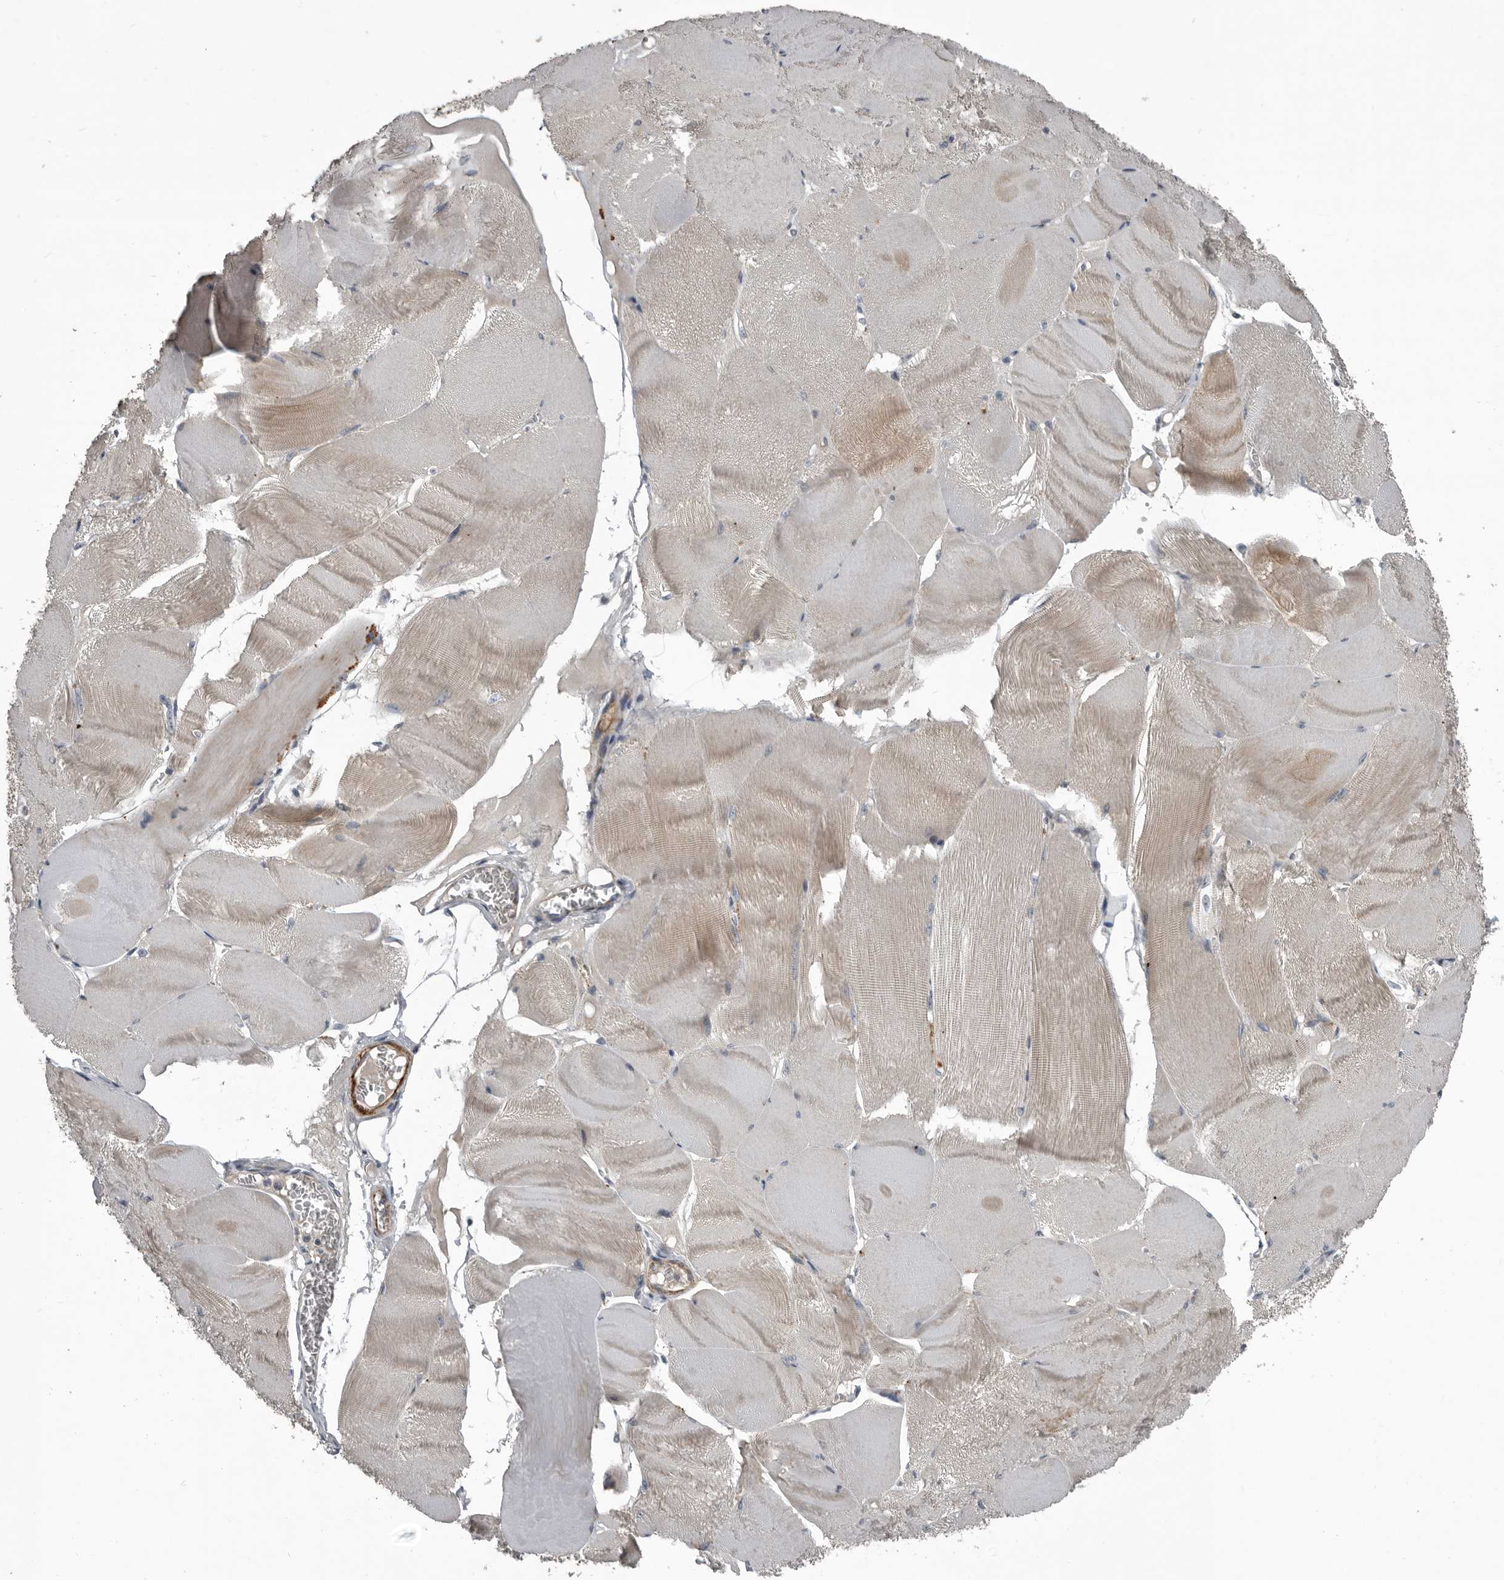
{"staining": {"intensity": "weak", "quantity": "25%-75%", "location": "cytoplasmic/membranous"}, "tissue": "skeletal muscle", "cell_type": "Myocytes", "image_type": "normal", "snomed": [{"axis": "morphology", "description": "Normal tissue, NOS"}, {"axis": "morphology", "description": "Basal cell carcinoma"}, {"axis": "topography", "description": "Skeletal muscle"}], "caption": "An IHC photomicrograph of normal tissue is shown. Protein staining in brown highlights weak cytoplasmic/membranous positivity in skeletal muscle within myocytes.", "gene": "C1orf216", "patient": {"sex": "female", "age": 64}}